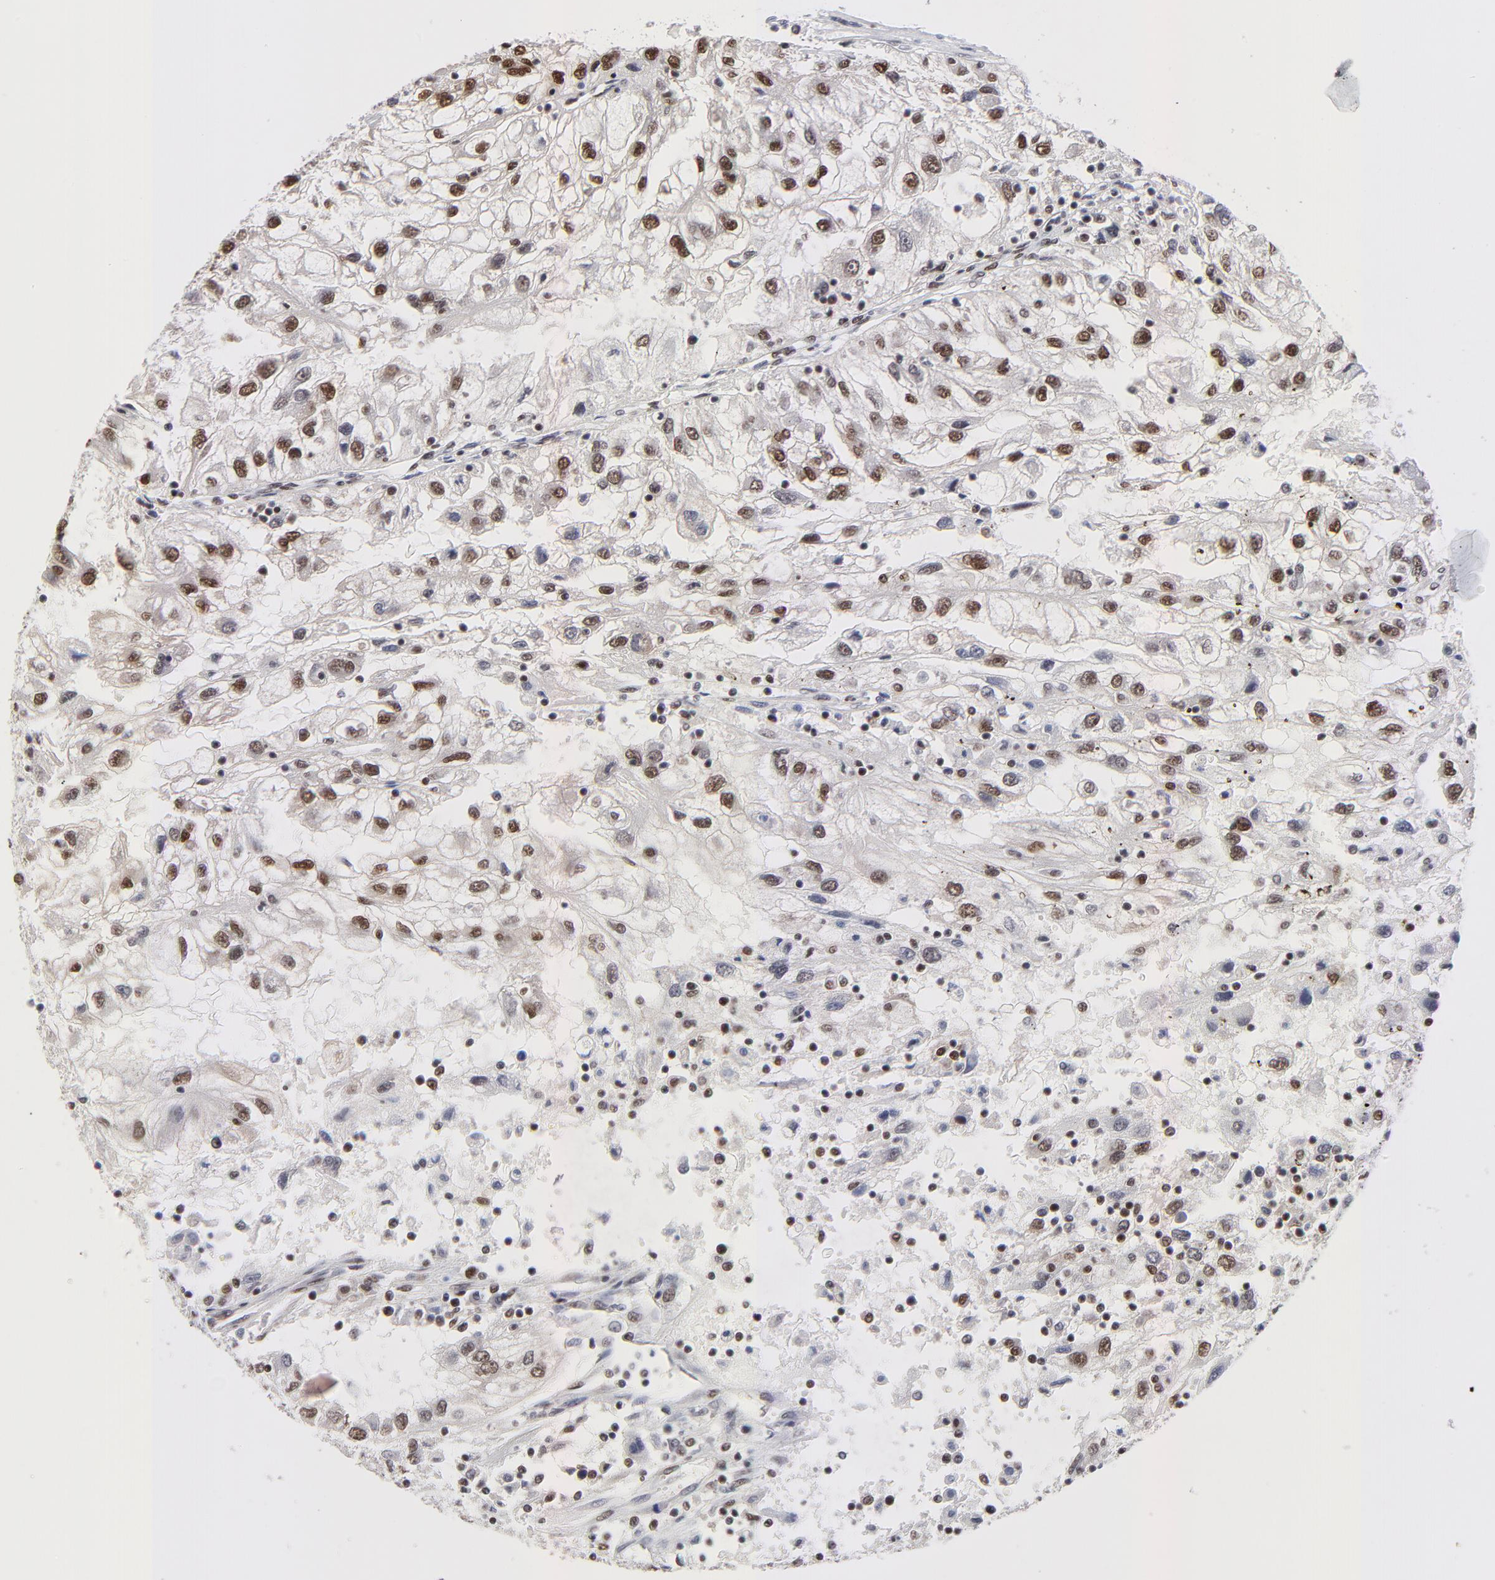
{"staining": {"intensity": "moderate", "quantity": "25%-75%", "location": "nuclear"}, "tissue": "renal cancer", "cell_type": "Tumor cells", "image_type": "cancer", "snomed": [{"axis": "morphology", "description": "Normal tissue, NOS"}, {"axis": "morphology", "description": "Adenocarcinoma, NOS"}, {"axis": "topography", "description": "Kidney"}], "caption": "Renal cancer (adenocarcinoma) stained with a brown dye exhibits moderate nuclear positive expression in about 25%-75% of tumor cells.", "gene": "ZMYM3", "patient": {"sex": "male", "age": 71}}